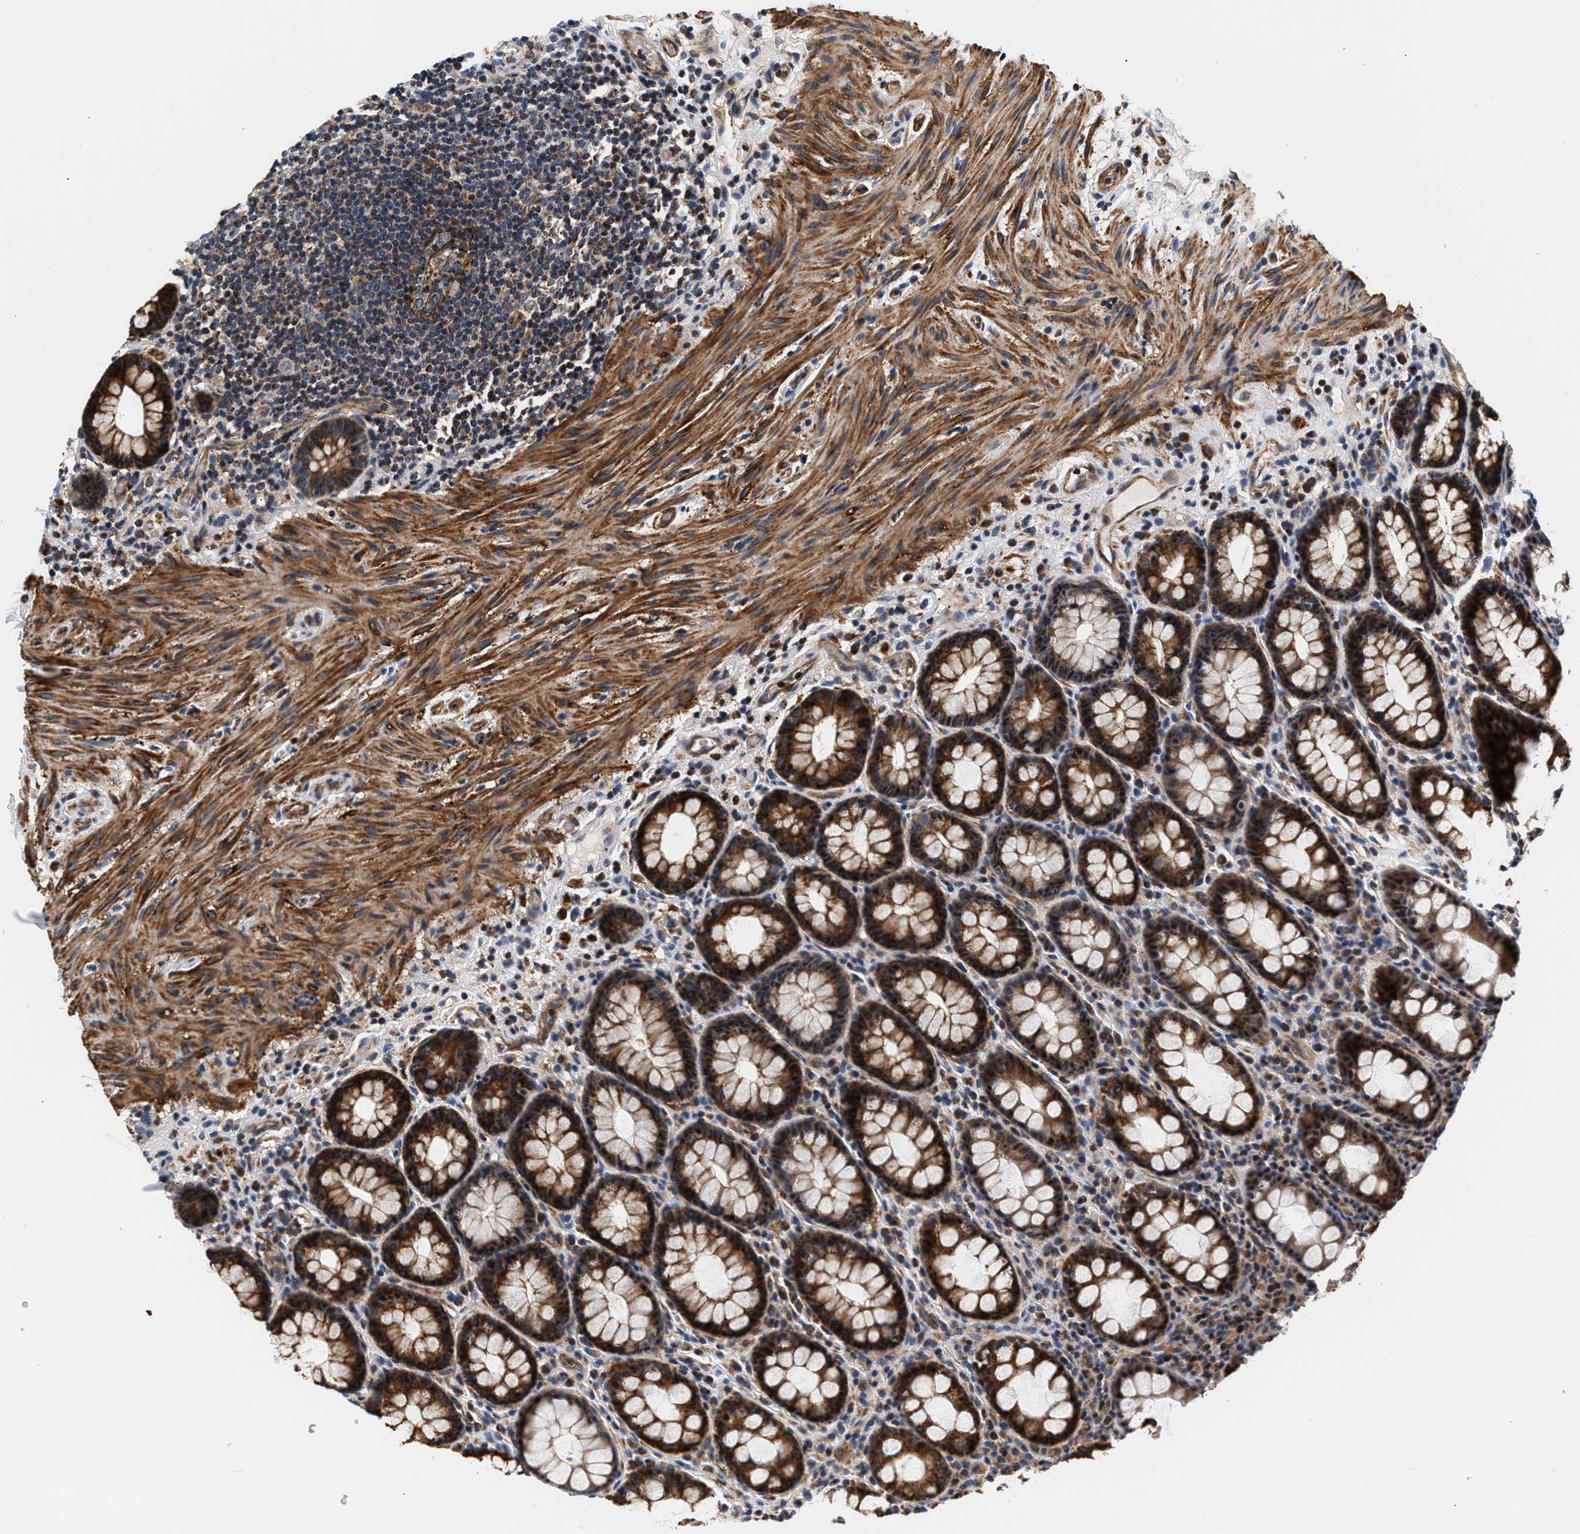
{"staining": {"intensity": "strong", "quantity": ">75%", "location": "cytoplasmic/membranous"}, "tissue": "rectum", "cell_type": "Glandular cells", "image_type": "normal", "snomed": [{"axis": "morphology", "description": "Normal tissue, NOS"}, {"axis": "topography", "description": "Rectum"}], "caption": "Immunohistochemical staining of normal rectum shows >75% levels of strong cytoplasmic/membranous protein expression in approximately >75% of glandular cells.", "gene": "SGK1", "patient": {"sex": "male", "age": 92}}